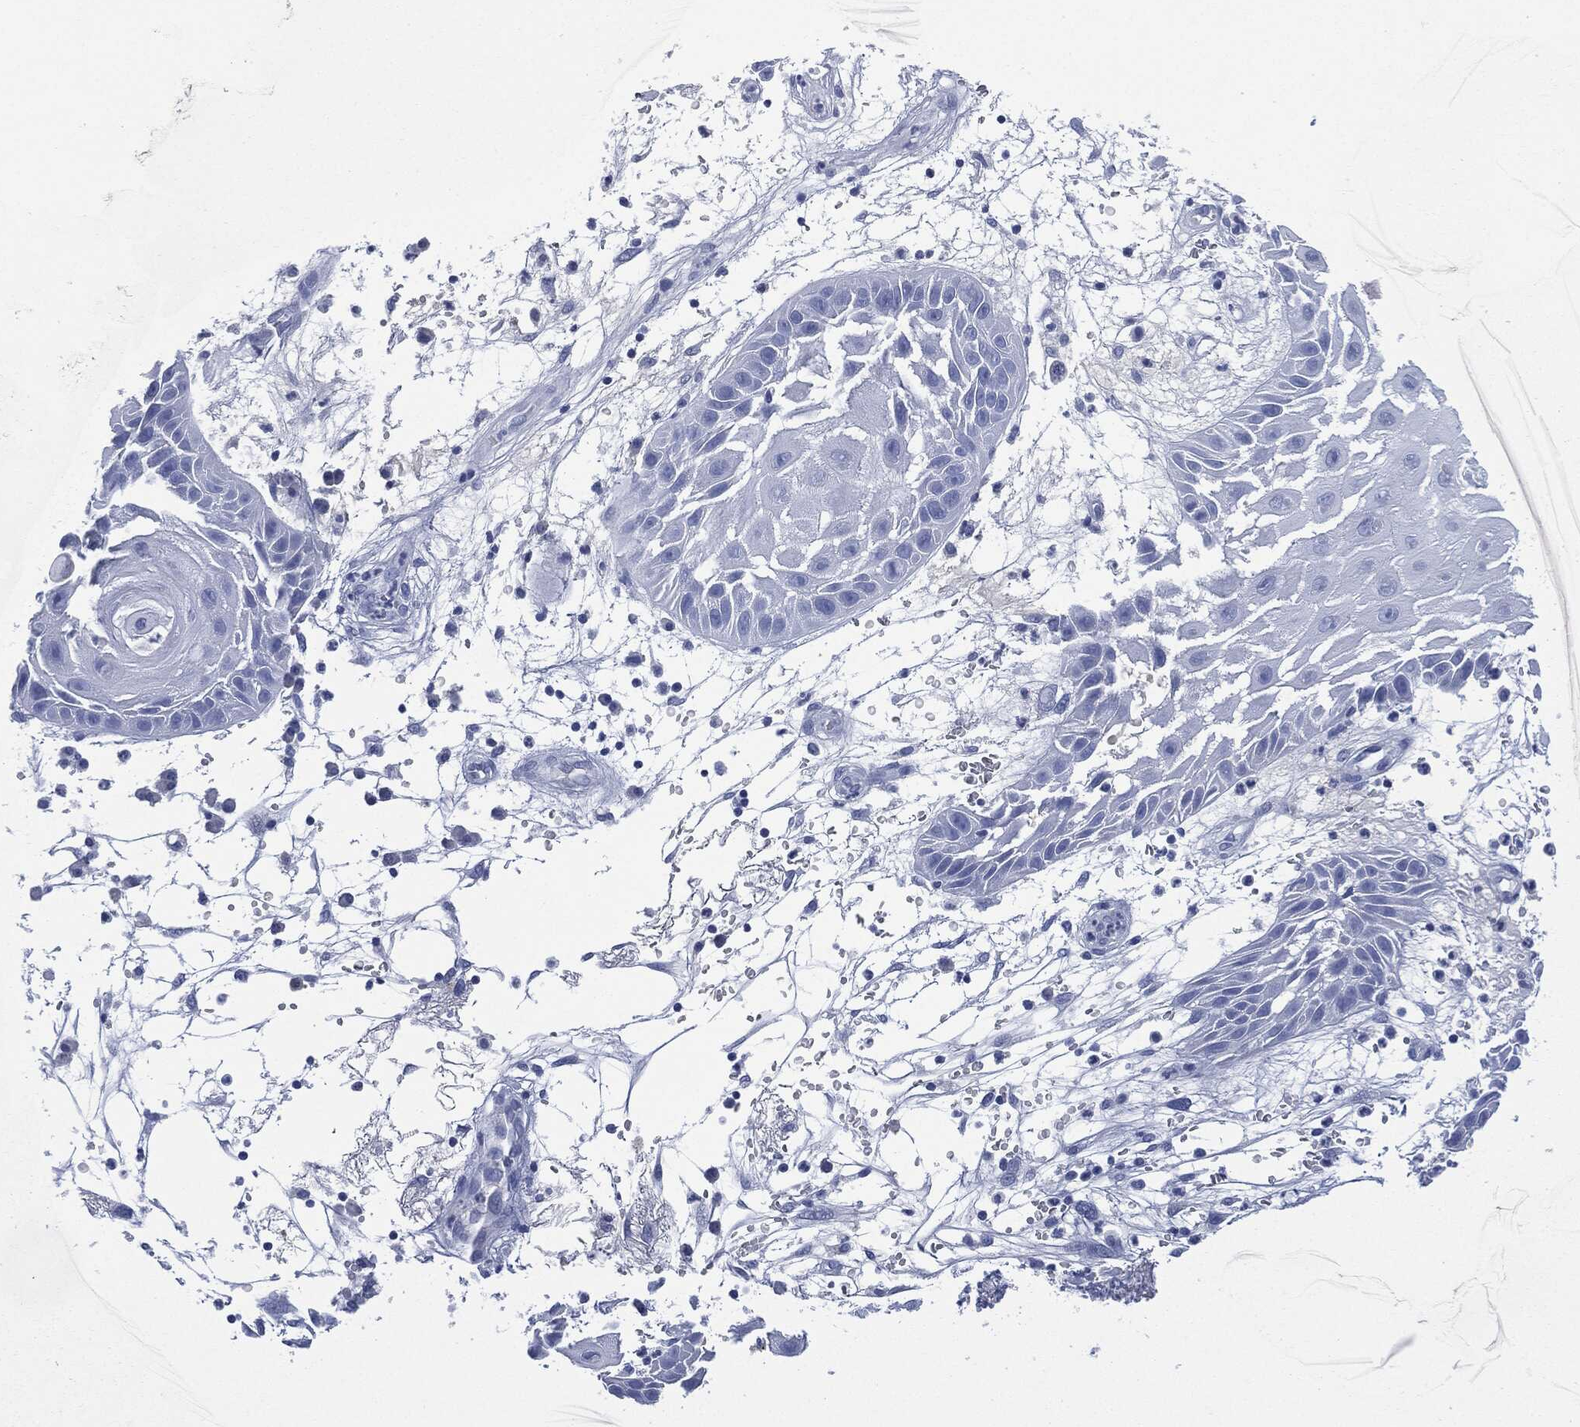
{"staining": {"intensity": "negative", "quantity": "none", "location": "none"}, "tissue": "skin cancer", "cell_type": "Tumor cells", "image_type": "cancer", "snomed": [{"axis": "morphology", "description": "Normal tissue, NOS"}, {"axis": "morphology", "description": "Squamous cell carcinoma, NOS"}, {"axis": "topography", "description": "Skin"}], "caption": "Skin squamous cell carcinoma was stained to show a protein in brown. There is no significant expression in tumor cells.", "gene": "MUC16", "patient": {"sex": "male", "age": 79}}